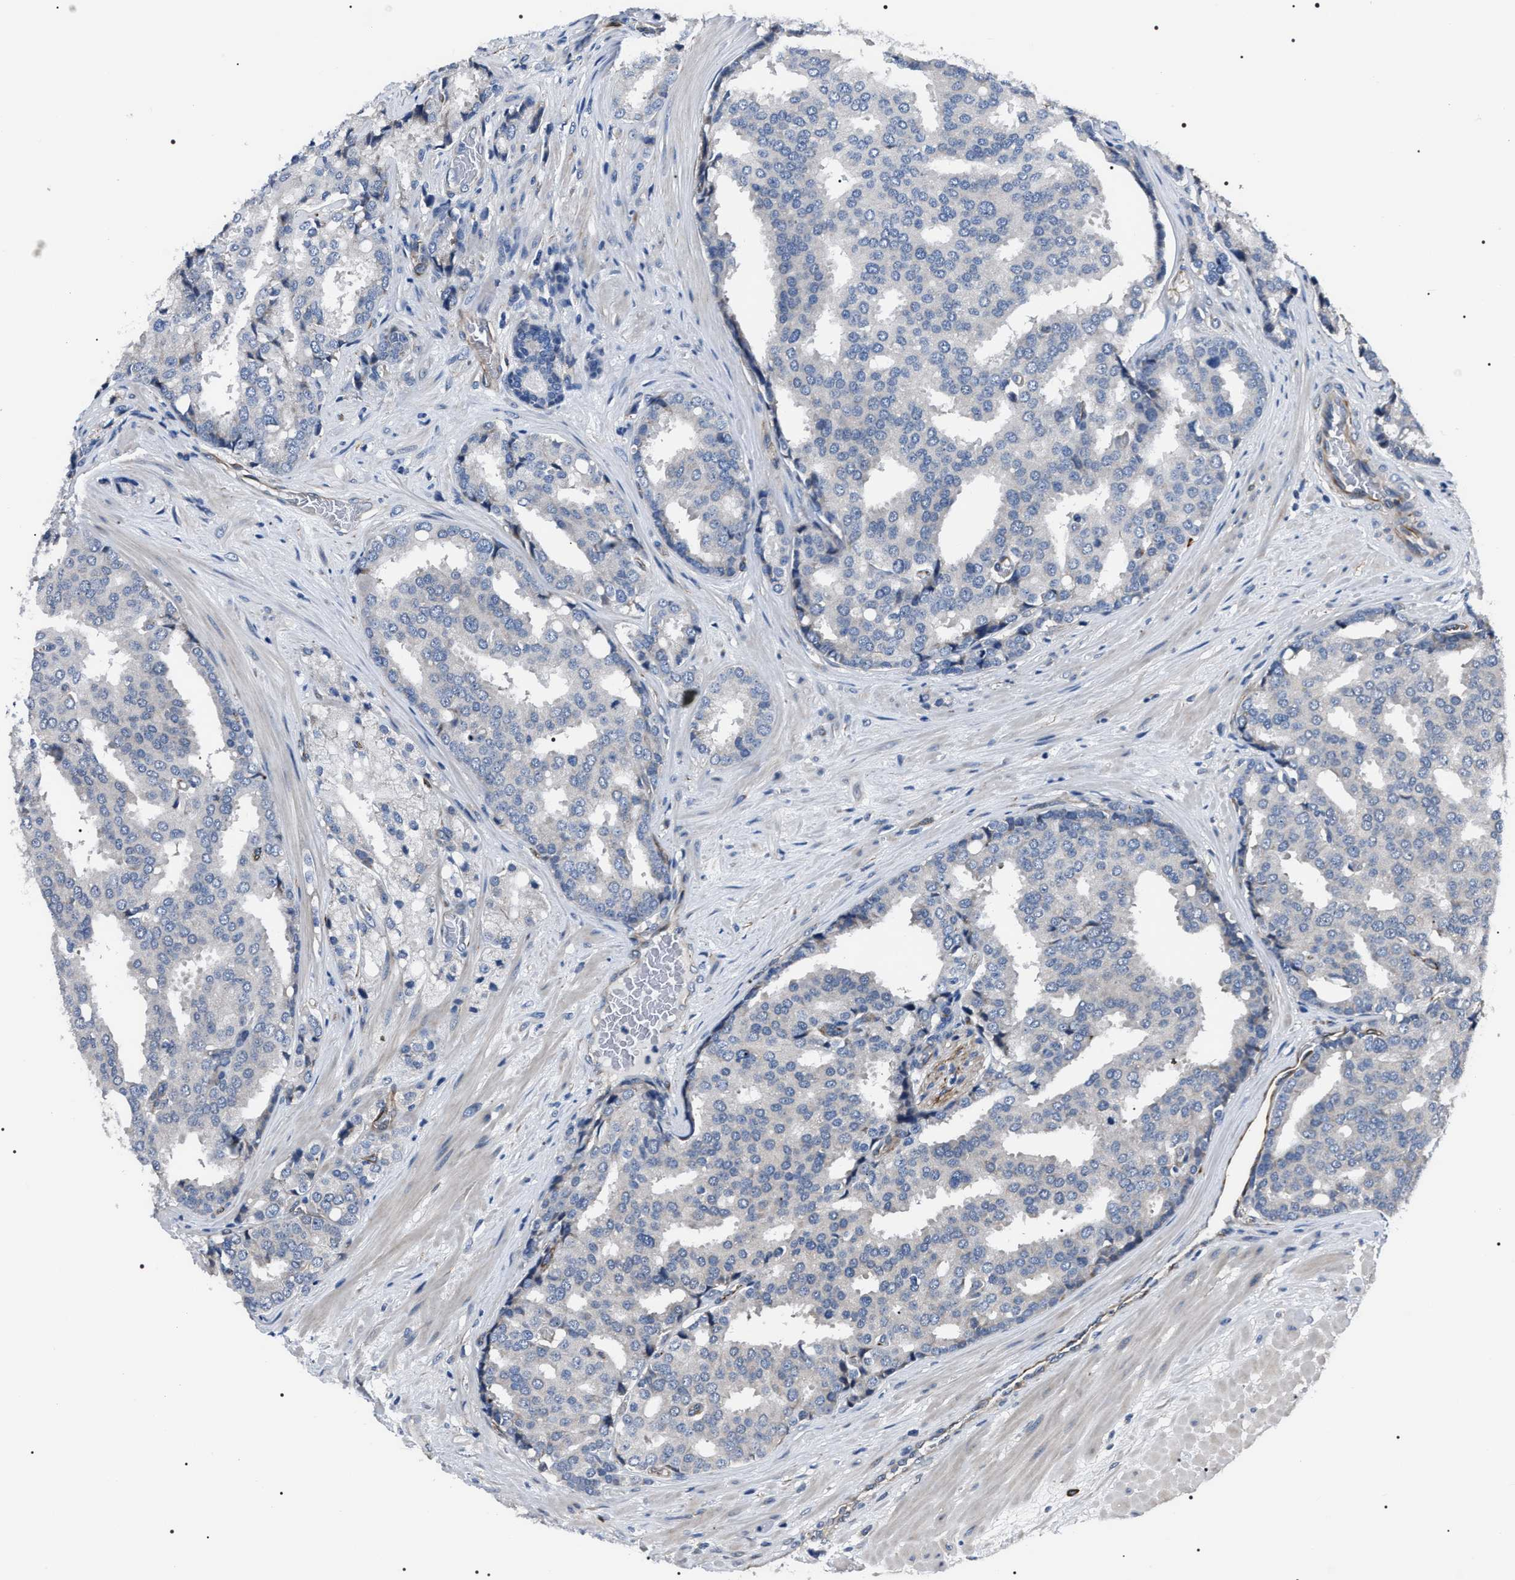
{"staining": {"intensity": "negative", "quantity": "none", "location": "none"}, "tissue": "prostate cancer", "cell_type": "Tumor cells", "image_type": "cancer", "snomed": [{"axis": "morphology", "description": "Adenocarcinoma, High grade"}, {"axis": "topography", "description": "Prostate"}], "caption": "Immunohistochemical staining of human high-grade adenocarcinoma (prostate) displays no significant positivity in tumor cells.", "gene": "PKD1L1", "patient": {"sex": "male", "age": 50}}